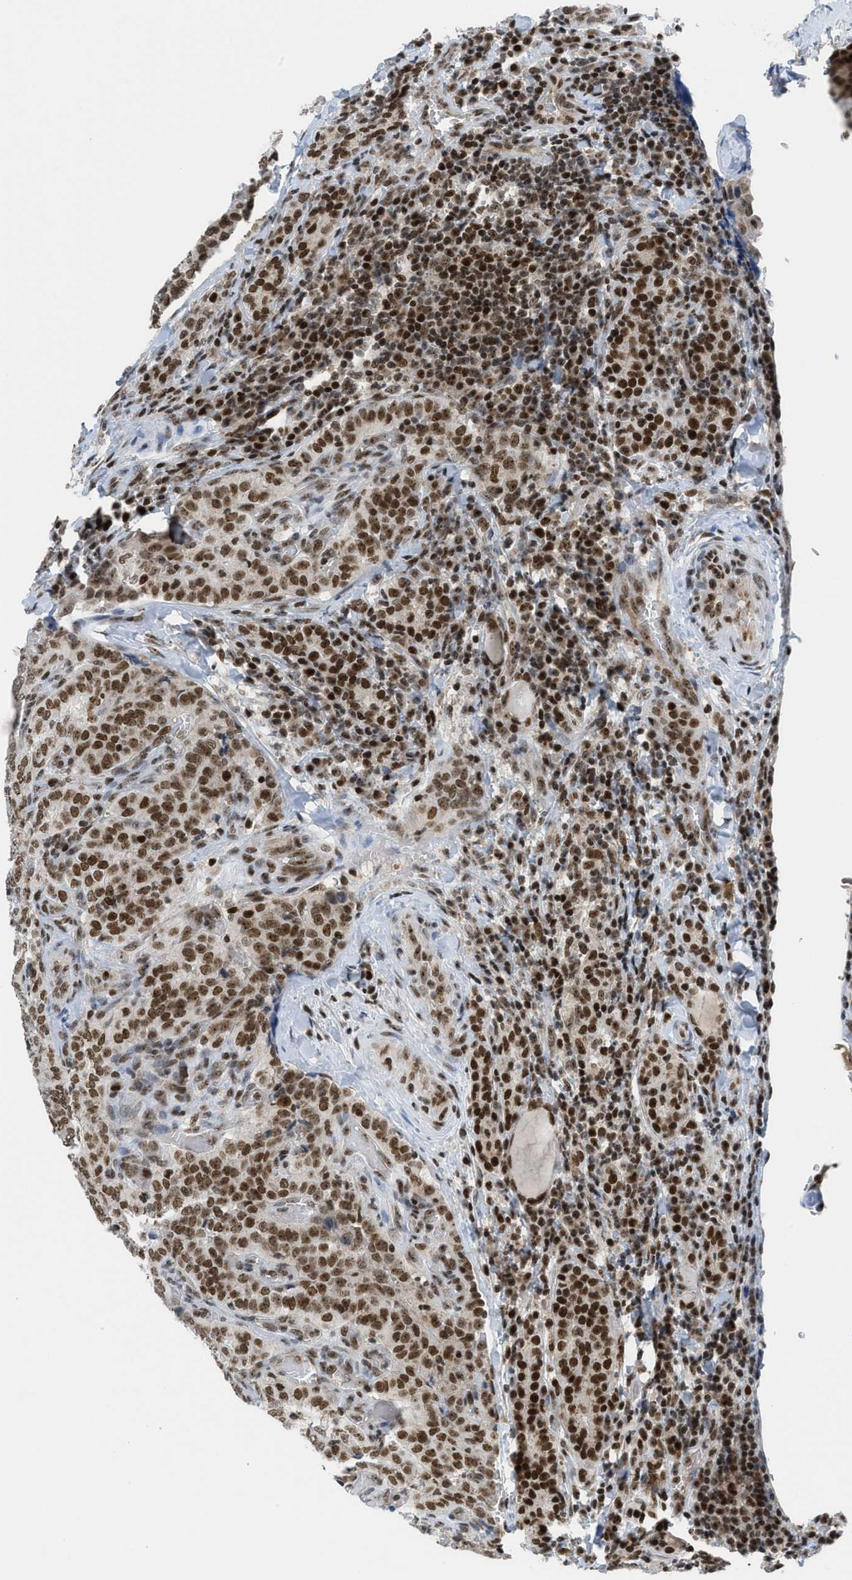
{"staining": {"intensity": "strong", "quantity": ">75%", "location": "nuclear"}, "tissue": "thyroid cancer", "cell_type": "Tumor cells", "image_type": "cancer", "snomed": [{"axis": "morphology", "description": "Normal tissue, NOS"}, {"axis": "morphology", "description": "Papillary adenocarcinoma, NOS"}, {"axis": "topography", "description": "Thyroid gland"}], "caption": "Thyroid papillary adenocarcinoma was stained to show a protein in brown. There is high levels of strong nuclear expression in about >75% of tumor cells. (Stains: DAB (3,3'-diaminobenzidine) in brown, nuclei in blue, Microscopy: brightfield microscopy at high magnification).", "gene": "RAD51B", "patient": {"sex": "female", "age": 30}}